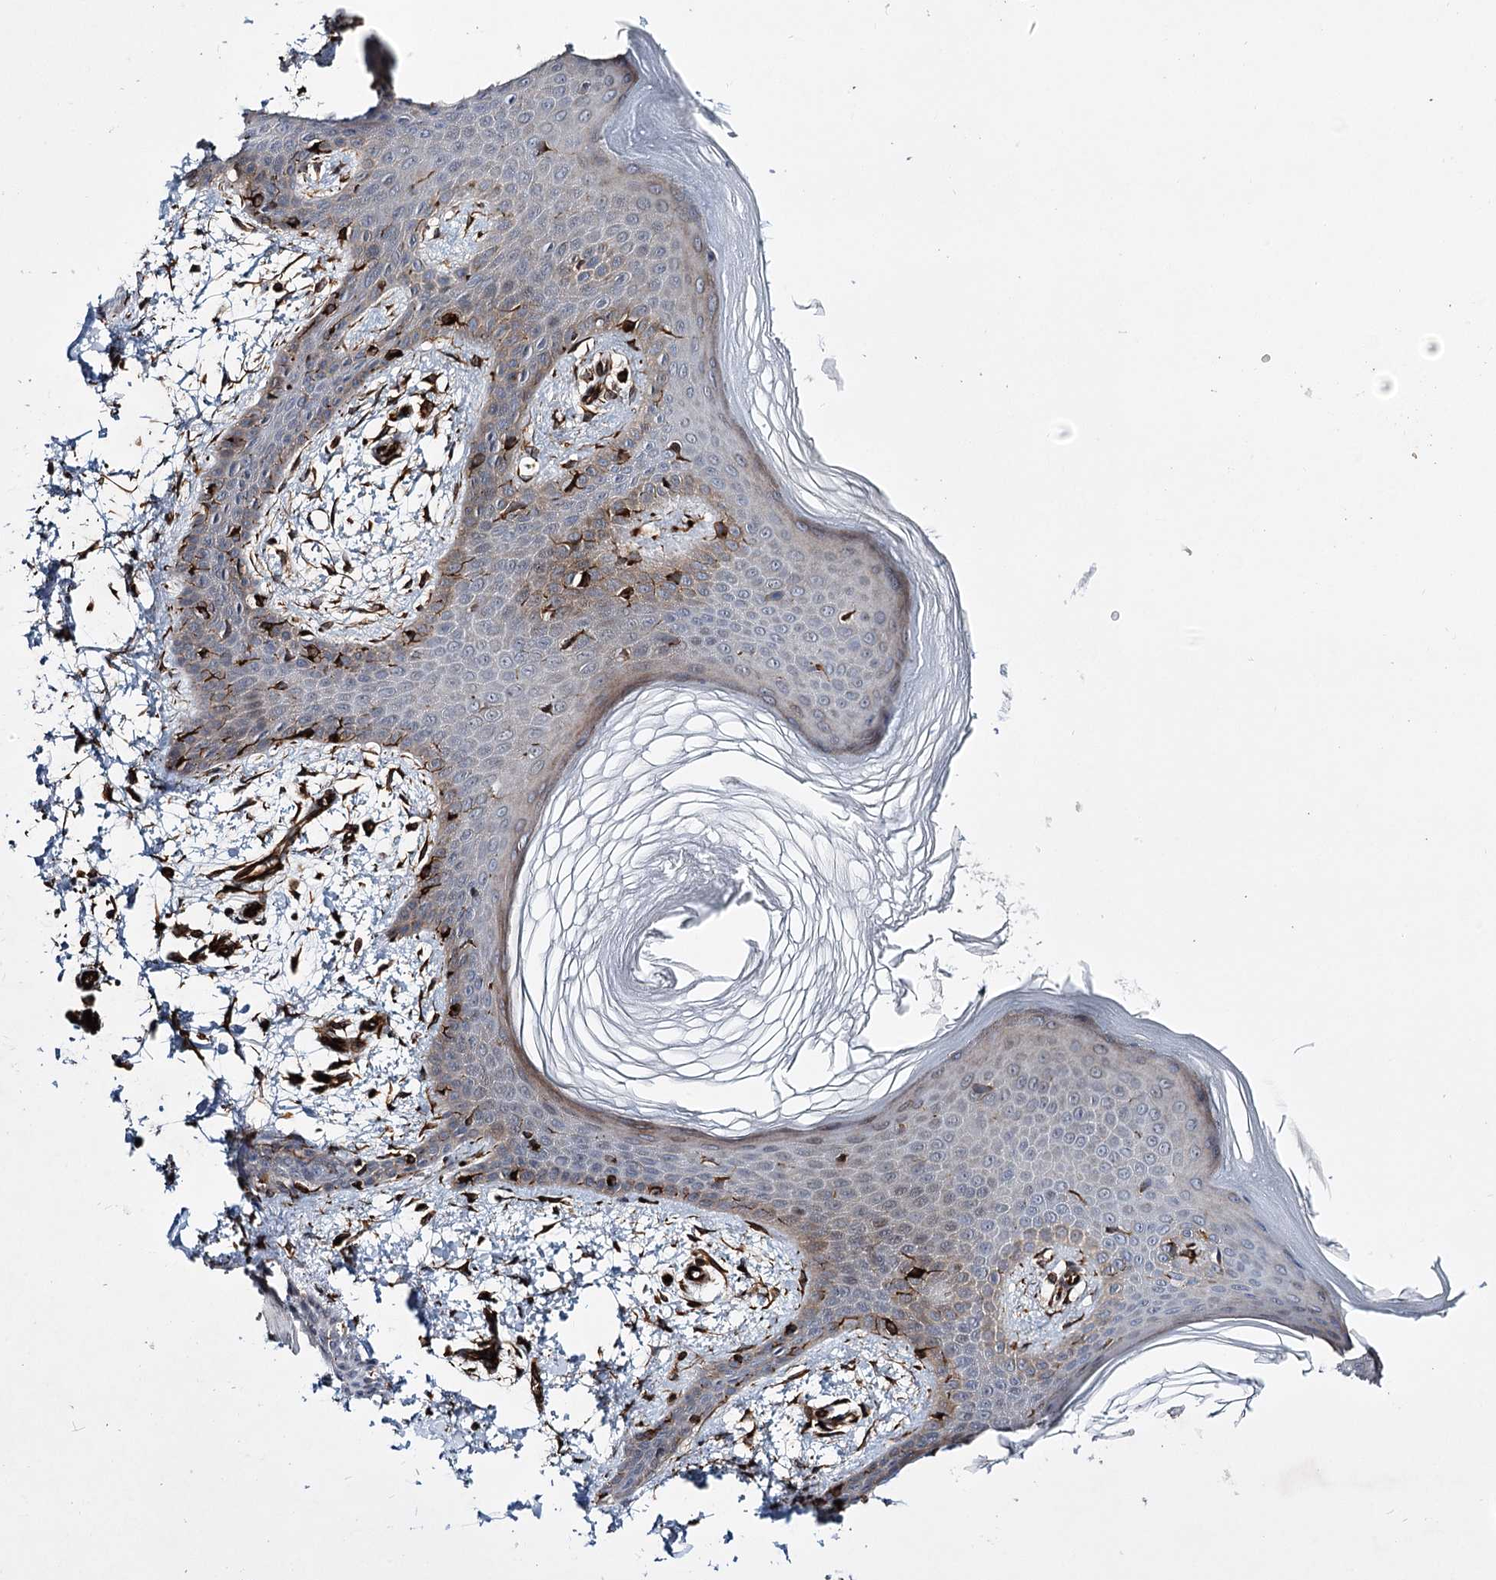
{"staining": {"intensity": "strong", "quantity": ">75%", "location": "cytoplasmic/membranous"}, "tissue": "skin", "cell_type": "Fibroblasts", "image_type": "normal", "snomed": [{"axis": "morphology", "description": "Normal tissue, NOS"}, {"axis": "topography", "description": "Skin"}], "caption": "Skin stained for a protein (brown) demonstrates strong cytoplasmic/membranous positive staining in approximately >75% of fibroblasts.", "gene": "DPEP2", "patient": {"sex": "male", "age": 36}}